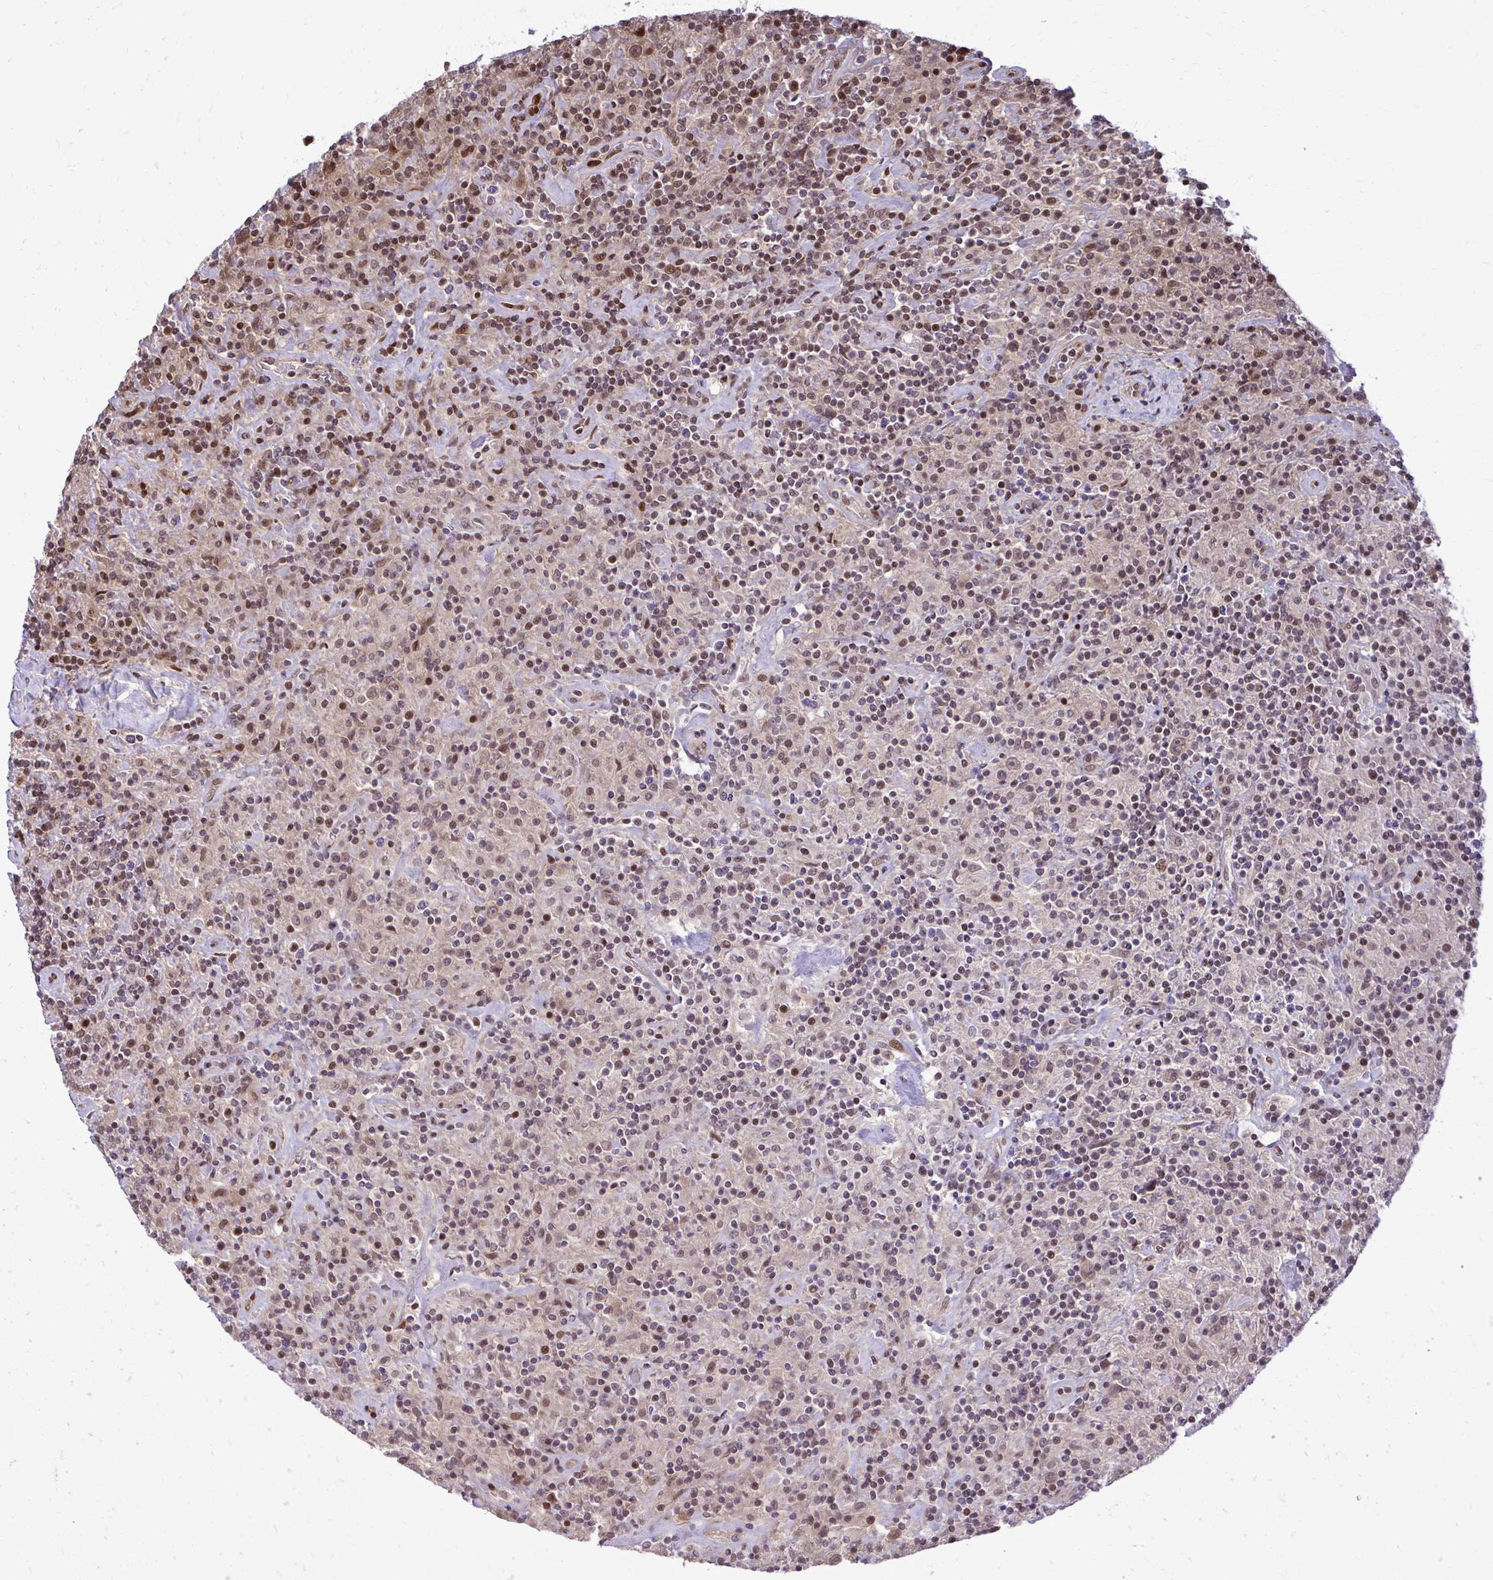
{"staining": {"intensity": "moderate", "quantity": "<25%", "location": "nuclear"}, "tissue": "lymphoma", "cell_type": "Tumor cells", "image_type": "cancer", "snomed": [{"axis": "morphology", "description": "Hodgkin's disease, NOS"}, {"axis": "topography", "description": "Lymph node"}], "caption": "Hodgkin's disease stained with a brown dye shows moderate nuclear positive positivity in approximately <25% of tumor cells.", "gene": "PIGY", "patient": {"sex": "male", "age": 70}}